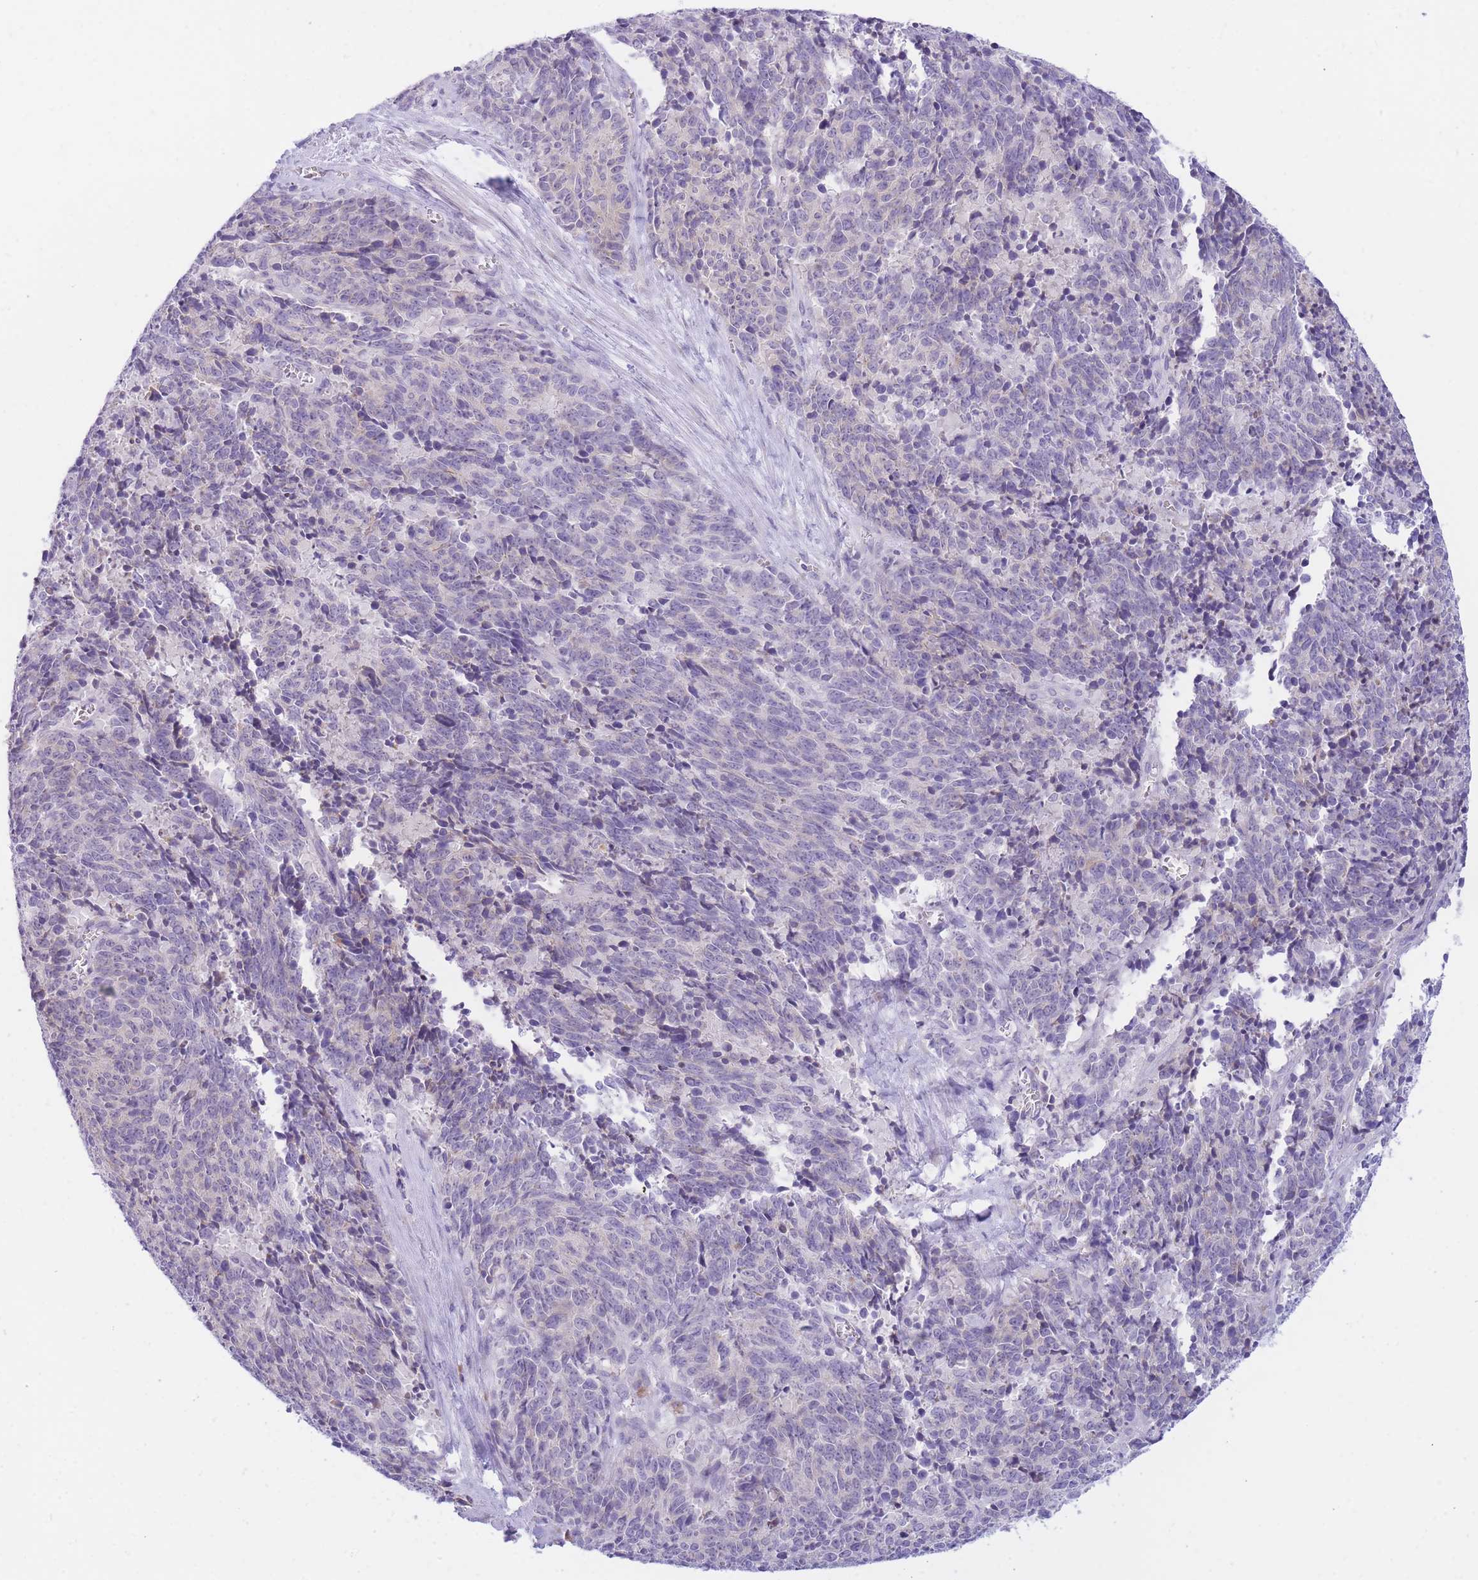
{"staining": {"intensity": "negative", "quantity": "none", "location": "none"}, "tissue": "cervical cancer", "cell_type": "Tumor cells", "image_type": "cancer", "snomed": [{"axis": "morphology", "description": "Squamous cell carcinoma, NOS"}, {"axis": "topography", "description": "Cervix"}], "caption": "Immunohistochemistry (IHC) histopathology image of human cervical squamous cell carcinoma stained for a protein (brown), which demonstrates no expression in tumor cells.", "gene": "SSUH2", "patient": {"sex": "female", "age": 29}}